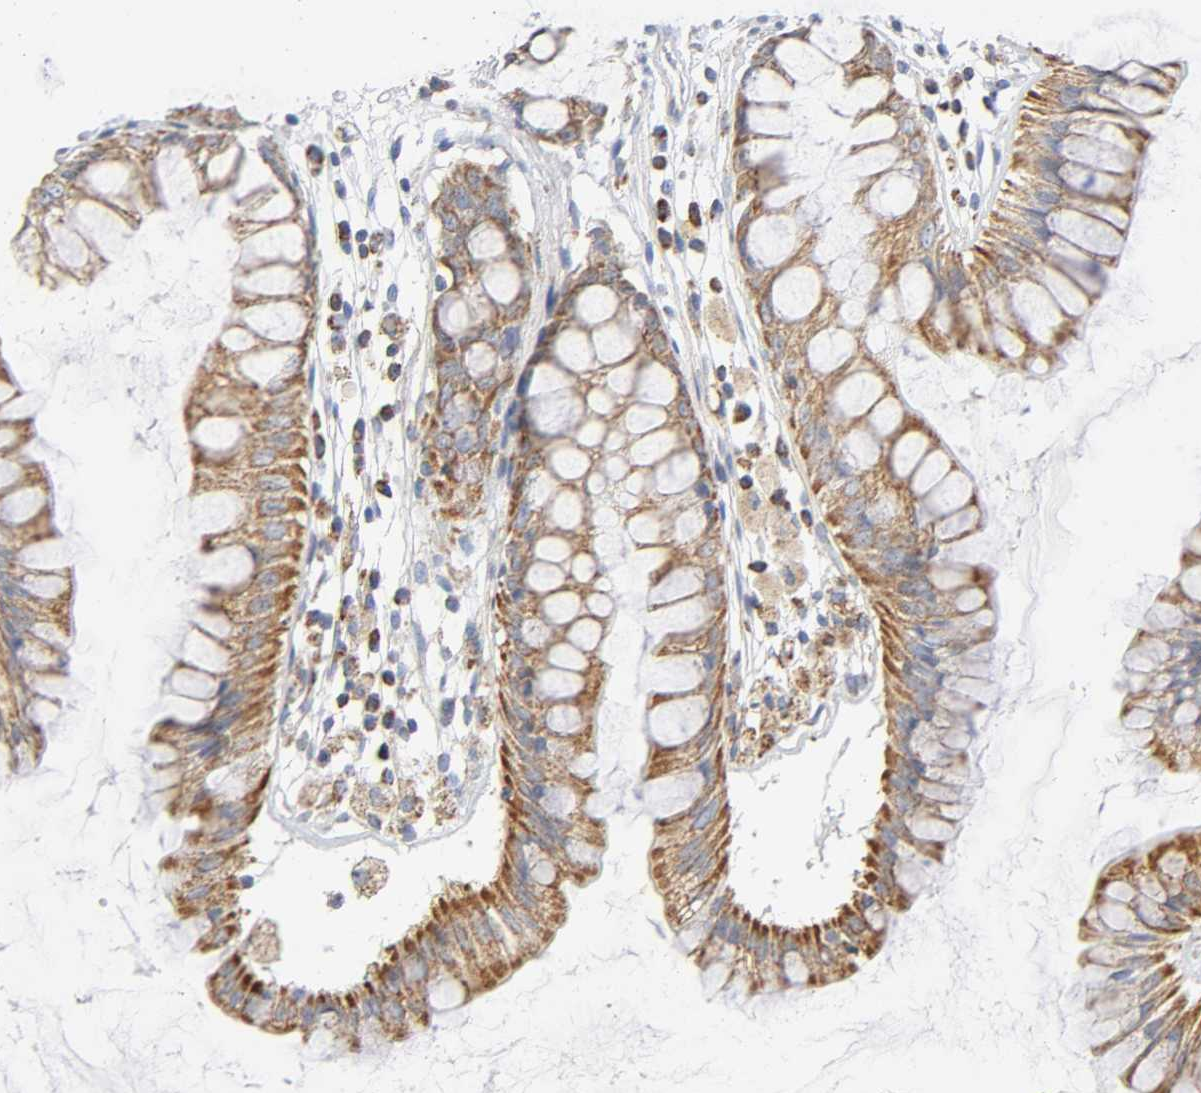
{"staining": {"intensity": "strong", "quantity": ">75%", "location": "cytoplasmic/membranous"}, "tissue": "rectum", "cell_type": "Glandular cells", "image_type": "normal", "snomed": [{"axis": "morphology", "description": "Normal tissue, NOS"}, {"axis": "morphology", "description": "Adenocarcinoma, NOS"}, {"axis": "topography", "description": "Rectum"}], "caption": "Immunohistochemical staining of unremarkable rectum displays strong cytoplasmic/membranous protein positivity in about >75% of glandular cells. Using DAB (brown) and hematoxylin (blue) stains, captured at high magnification using brightfield microscopy.", "gene": "BAK1", "patient": {"sex": "female", "age": 65}}